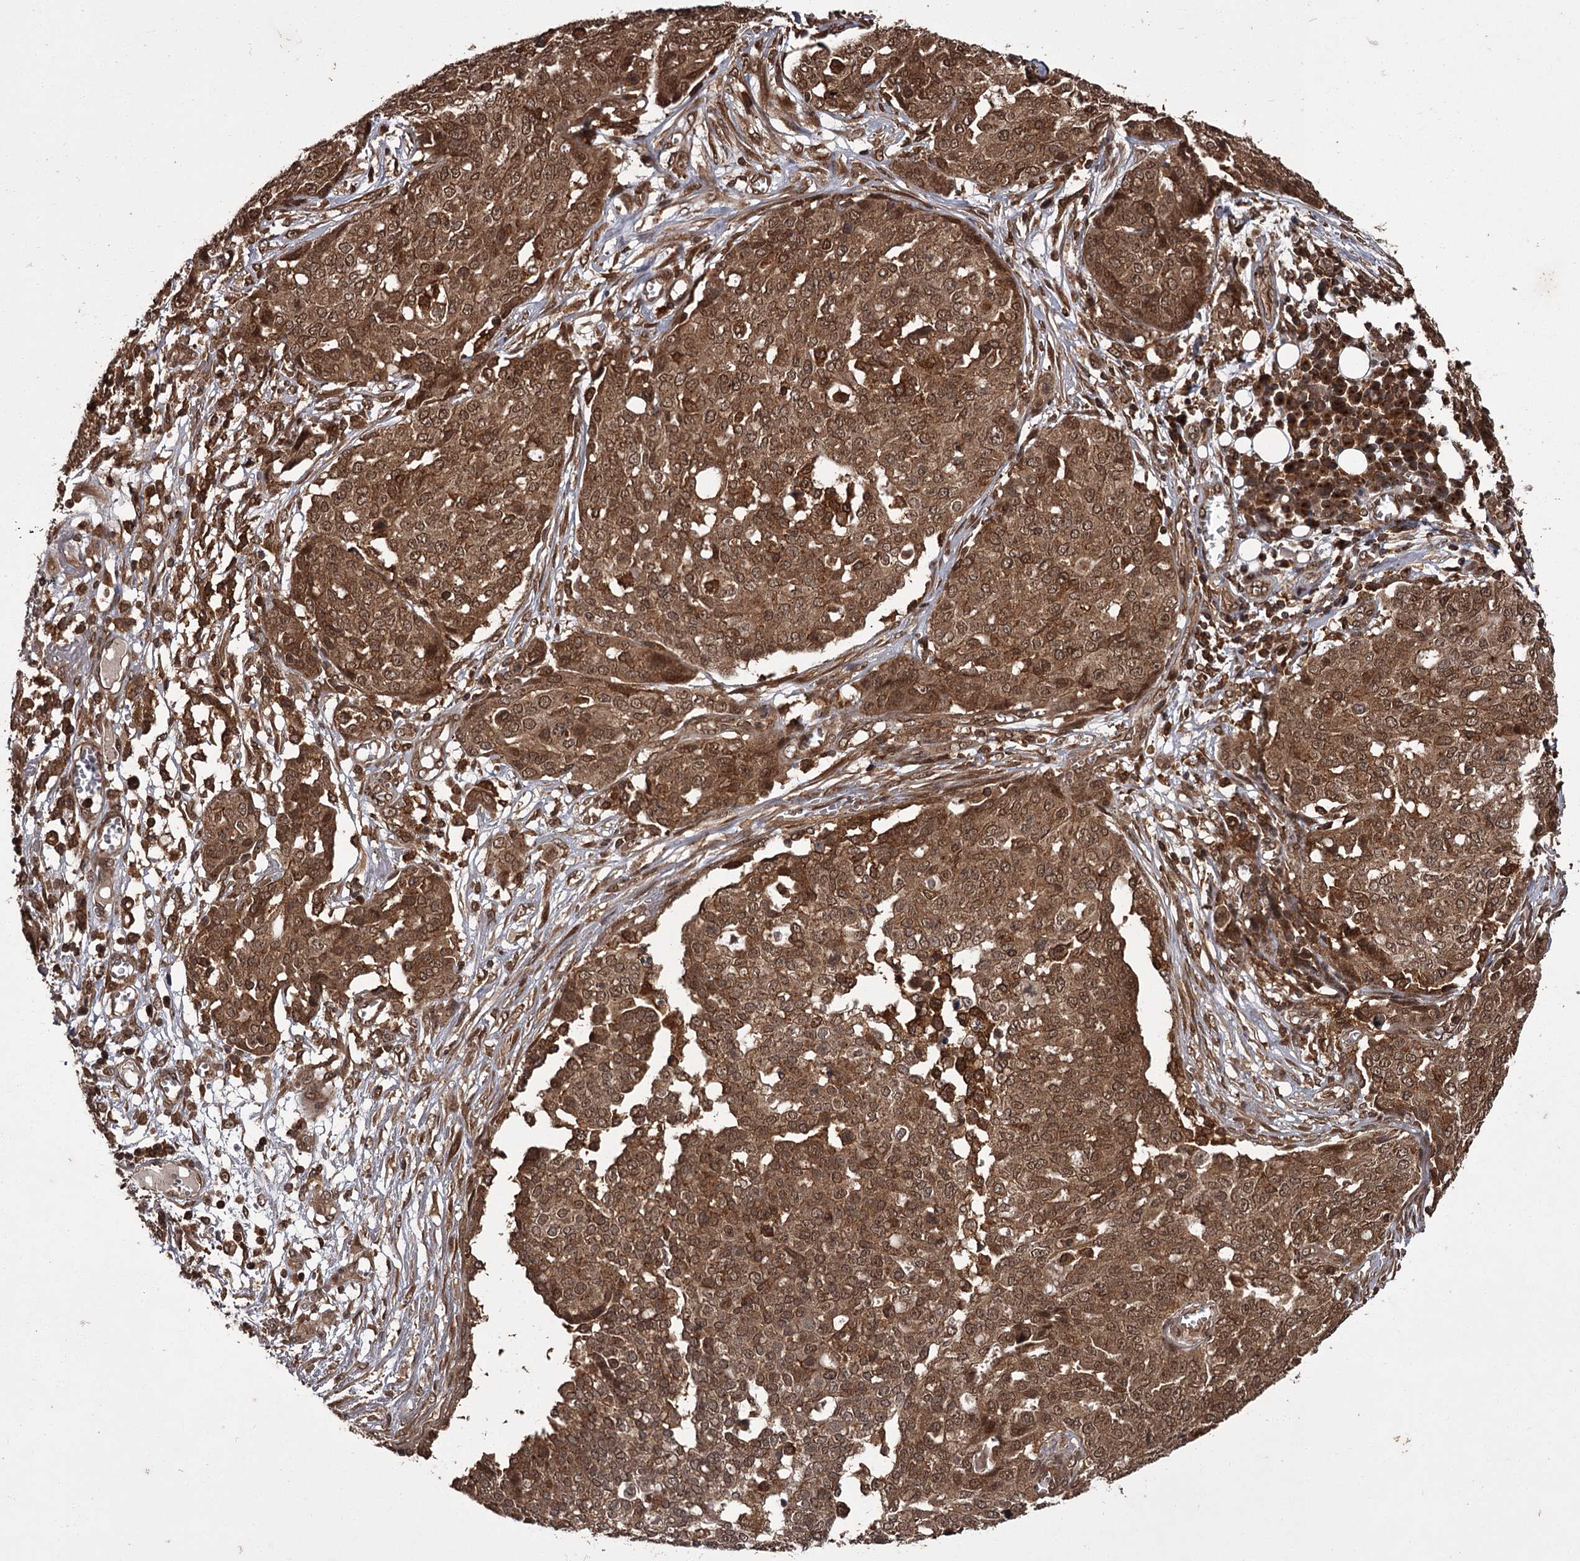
{"staining": {"intensity": "moderate", "quantity": ">75%", "location": "cytoplasmic/membranous,nuclear"}, "tissue": "ovarian cancer", "cell_type": "Tumor cells", "image_type": "cancer", "snomed": [{"axis": "morphology", "description": "Cystadenocarcinoma, serous, NOS"}, {"axis": "topography", "description": "Soft tissue"}, {"axis": "topography", "description": "Ovary"}], "caption": "Protein staining demonstrates moderate cytoplasmic/membranous and nuclear expression in about >75% of tumor cells in serous cystadenocarcinoma (ovarian).", "gene": "TBC1D23", "patient": {"sex": "female", "age": 57}}